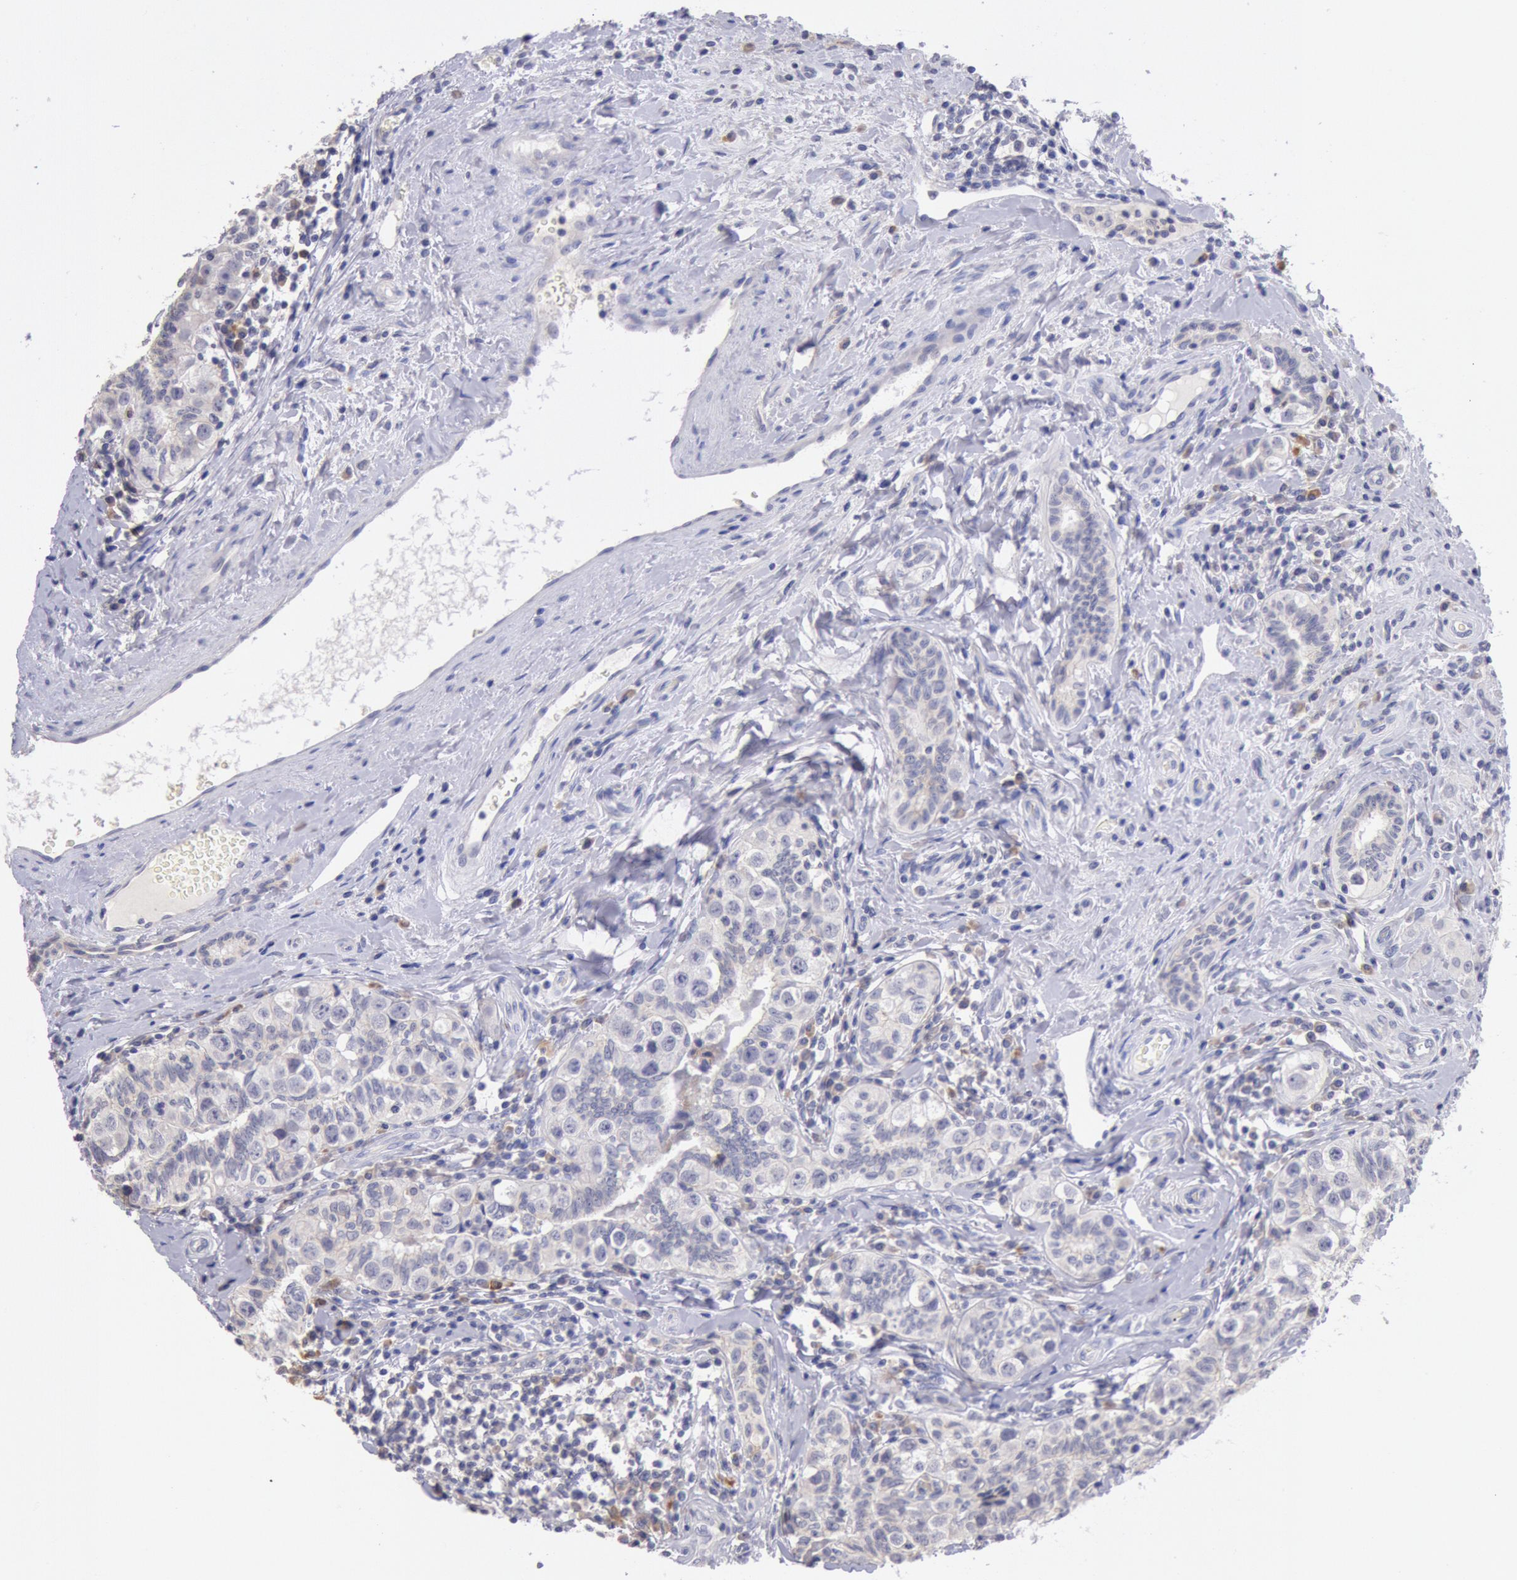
{"staining": {"intensity": "negative", "quantity": "none", "location": "none"}, "tissue": "testis cancer", "cell_type": "Tumor cells", "image_type": "cancer", "snomed": [{"axis": "morphology", "description": "Seminoma, NOS"}, {"axis": "topography", "description": "Testis"}], "caption": "An immunohistochemistry (IHC) histopathology image of testis cancer is shown. There is no staining in tumor cells of testis cancer.", "gene": "GAL3ST1", "patient": {"sex": "male", "age": 32}}